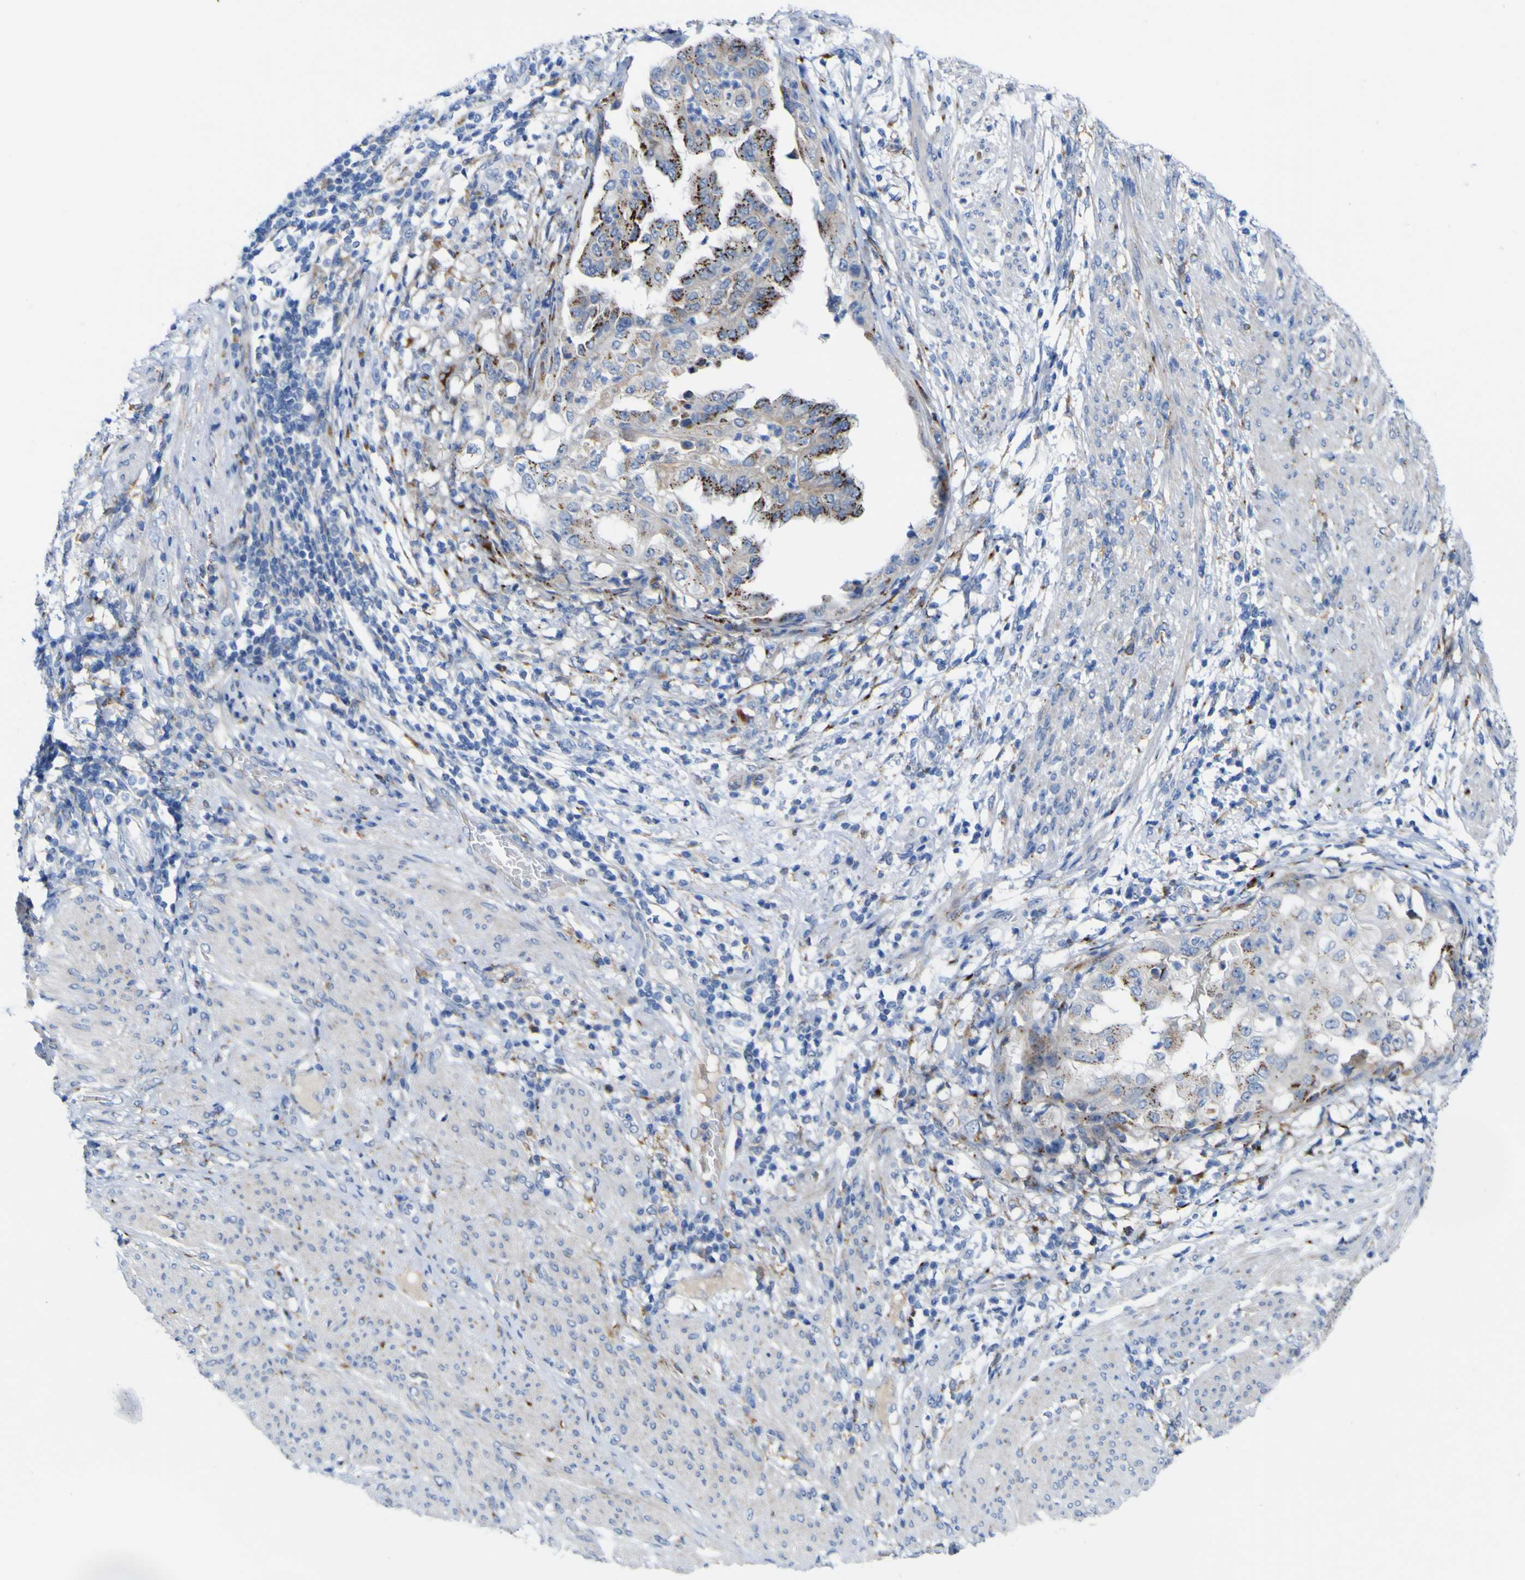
{"staining": {"intensity": "moderate", "quantity": ">75%", "location": "cytoplasmic/membranous"}, "tissue": "endometrial cancer", "cell_type": "Tumor cells", "image_type": "cancer", "snomed": [{"axis": "morphology", "description": "Adenocarcinoma, NOS"}, {"axis": "topography", "description": "Endometrium"}], "caption": "Human adenocarcinoma (endometrial) stained with a protein marker shows moderate staining in tumor cells.", "gene": "PTPRF", "patient": {"sex": "female", "age": 85}}